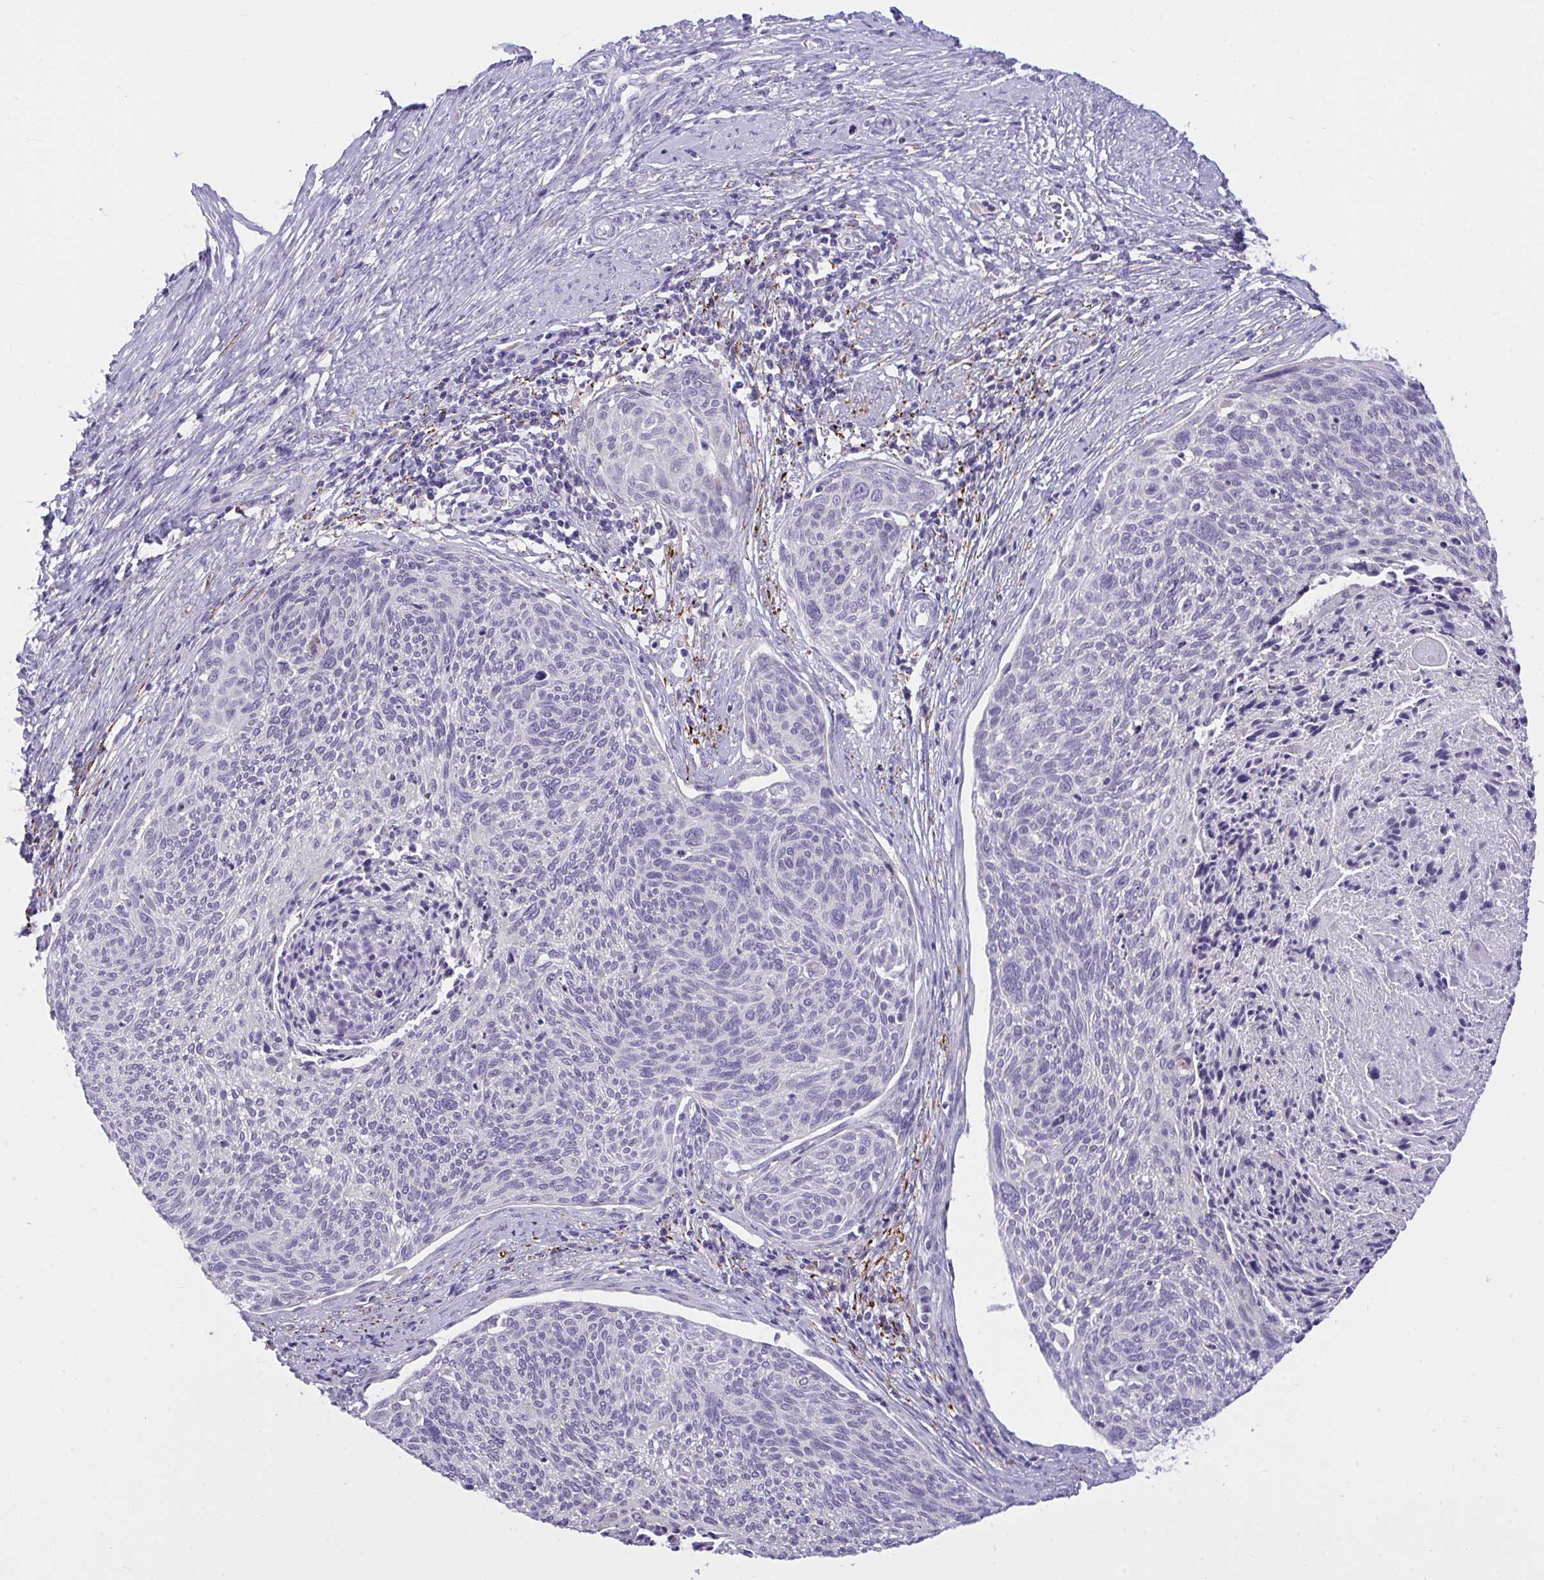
{"staining": {"intensity": "negative", "quantity": "none", "location": "none"}, "tissue": "cervical cancer", "cell_type": "Tumor cells", "image_type": "cancer", "snomed": [{"axis": "morphology", "description": "Squamous cell carcinoma, NOS"}, {"axis": "topography", "description": "Cervix"}], "caption": "Immunohistochemistry of human cervical squamous cell carcinoma displays no positivity in tumor cells. (DAB (3,3'-diaminobenzidine) immunohistochemistry (IHC) visualized using brightfield microscopy, high magnification).", "gene": "SEMA6B", "patient": {"sex": "female", "age": 49}}